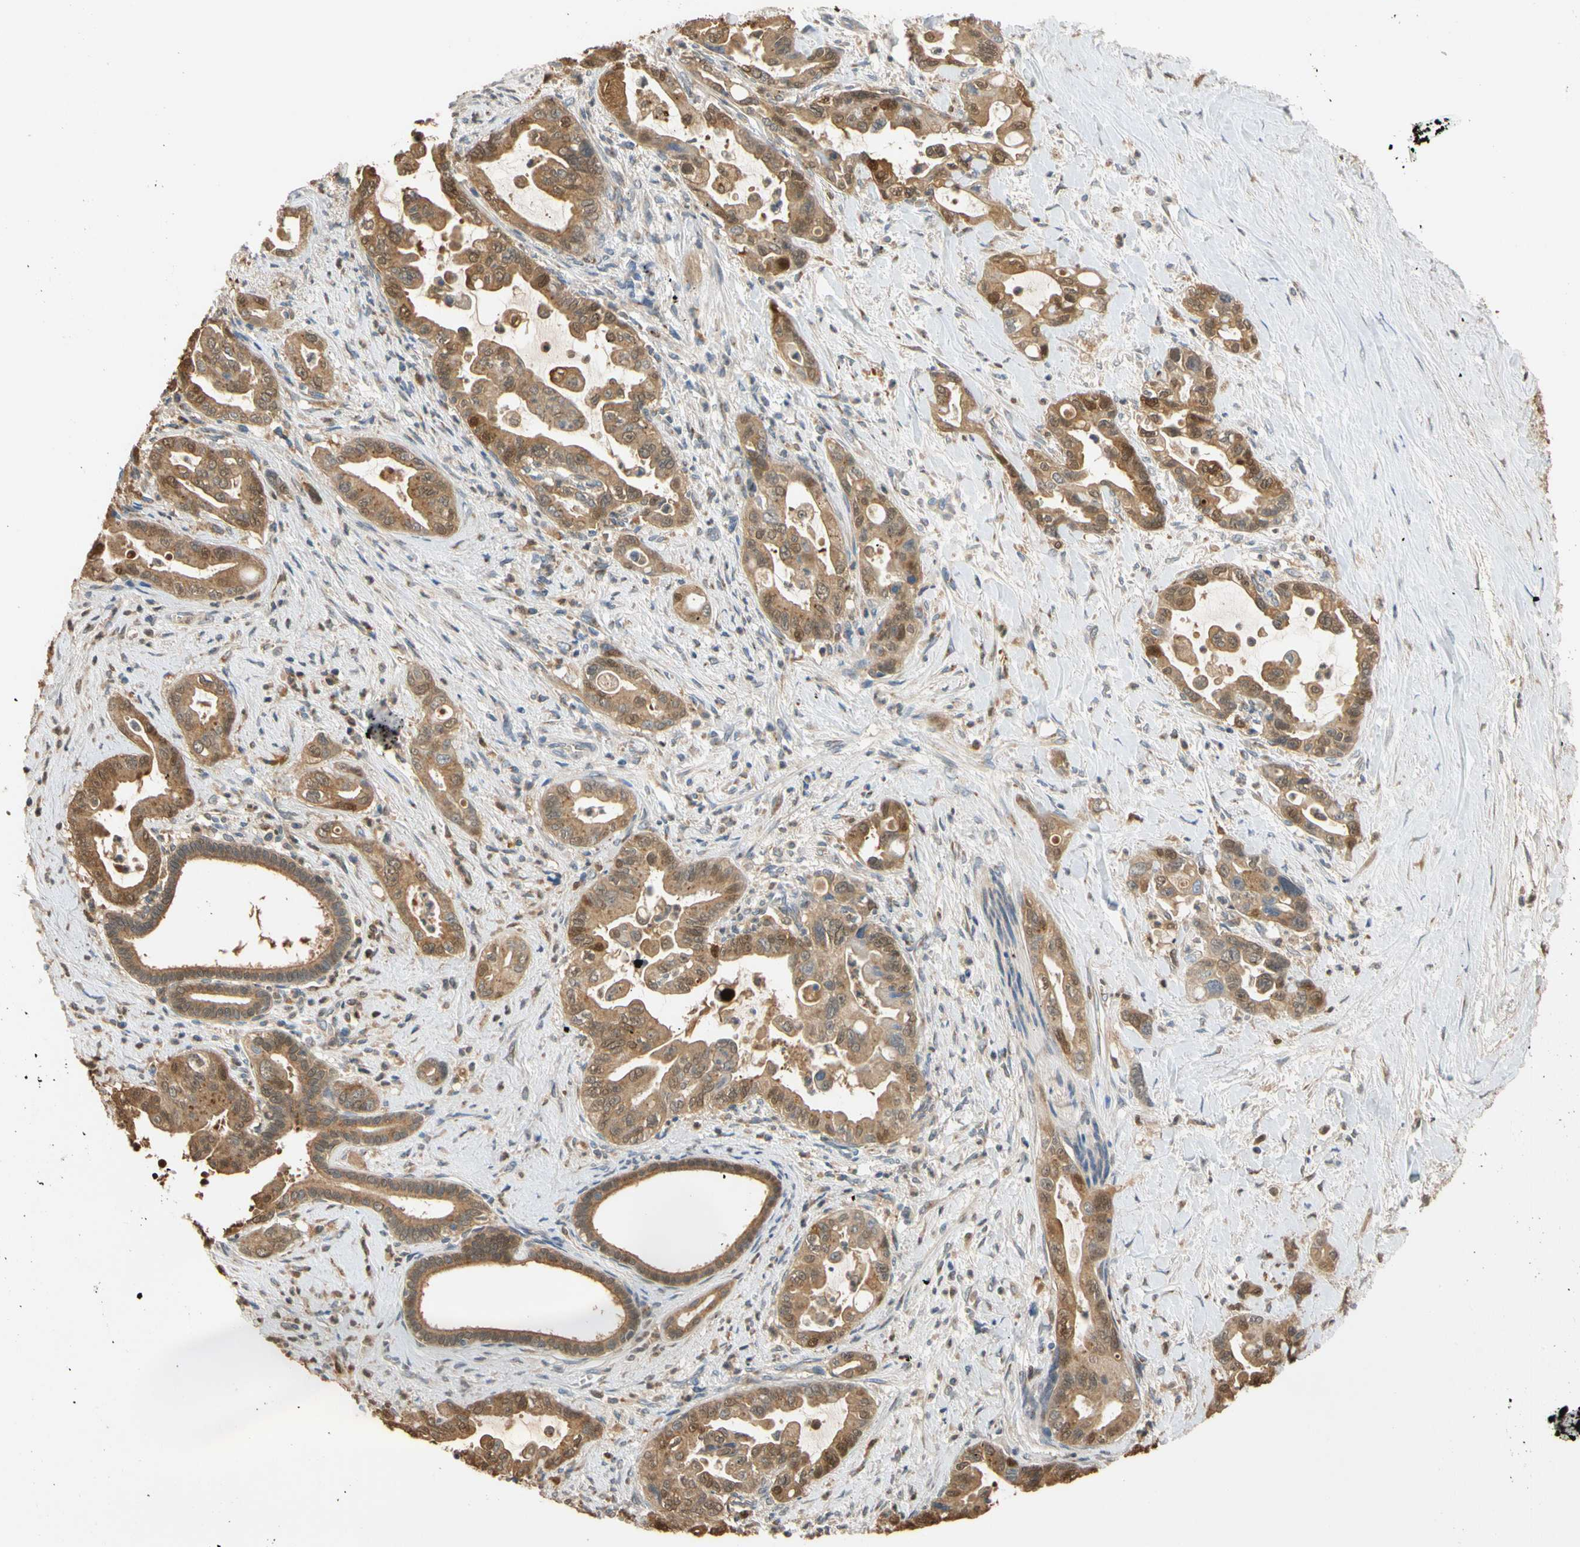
{"staining": {"intensity": "moderate", "quantity": ">75%", "location": "cytoplasmic/membranous"}, "tissue": "pancreatic cancer", "cell_type": "Tumor cells", "image_type": "cancer", "snomed": [{"axis": "morphology", "description": "Adenocarcinoma, NOS"}, {"axis": "topography", "description": "Pancreas"}], "caption": "IHC staining of adenocarcinoma (pancreatic), which demonstrates medium levels of moderate cytoplasmic/membranous expression in about >75% of tumor cells indicating moderate cytoplasmic/membranous protein positivity. The staining was performed using DAB (brown) for protein detection and nuclei were counterstained in hematoxylin (blue).", "gene": "GPSM2", "patient": {"sex": "male", "age": 70}}